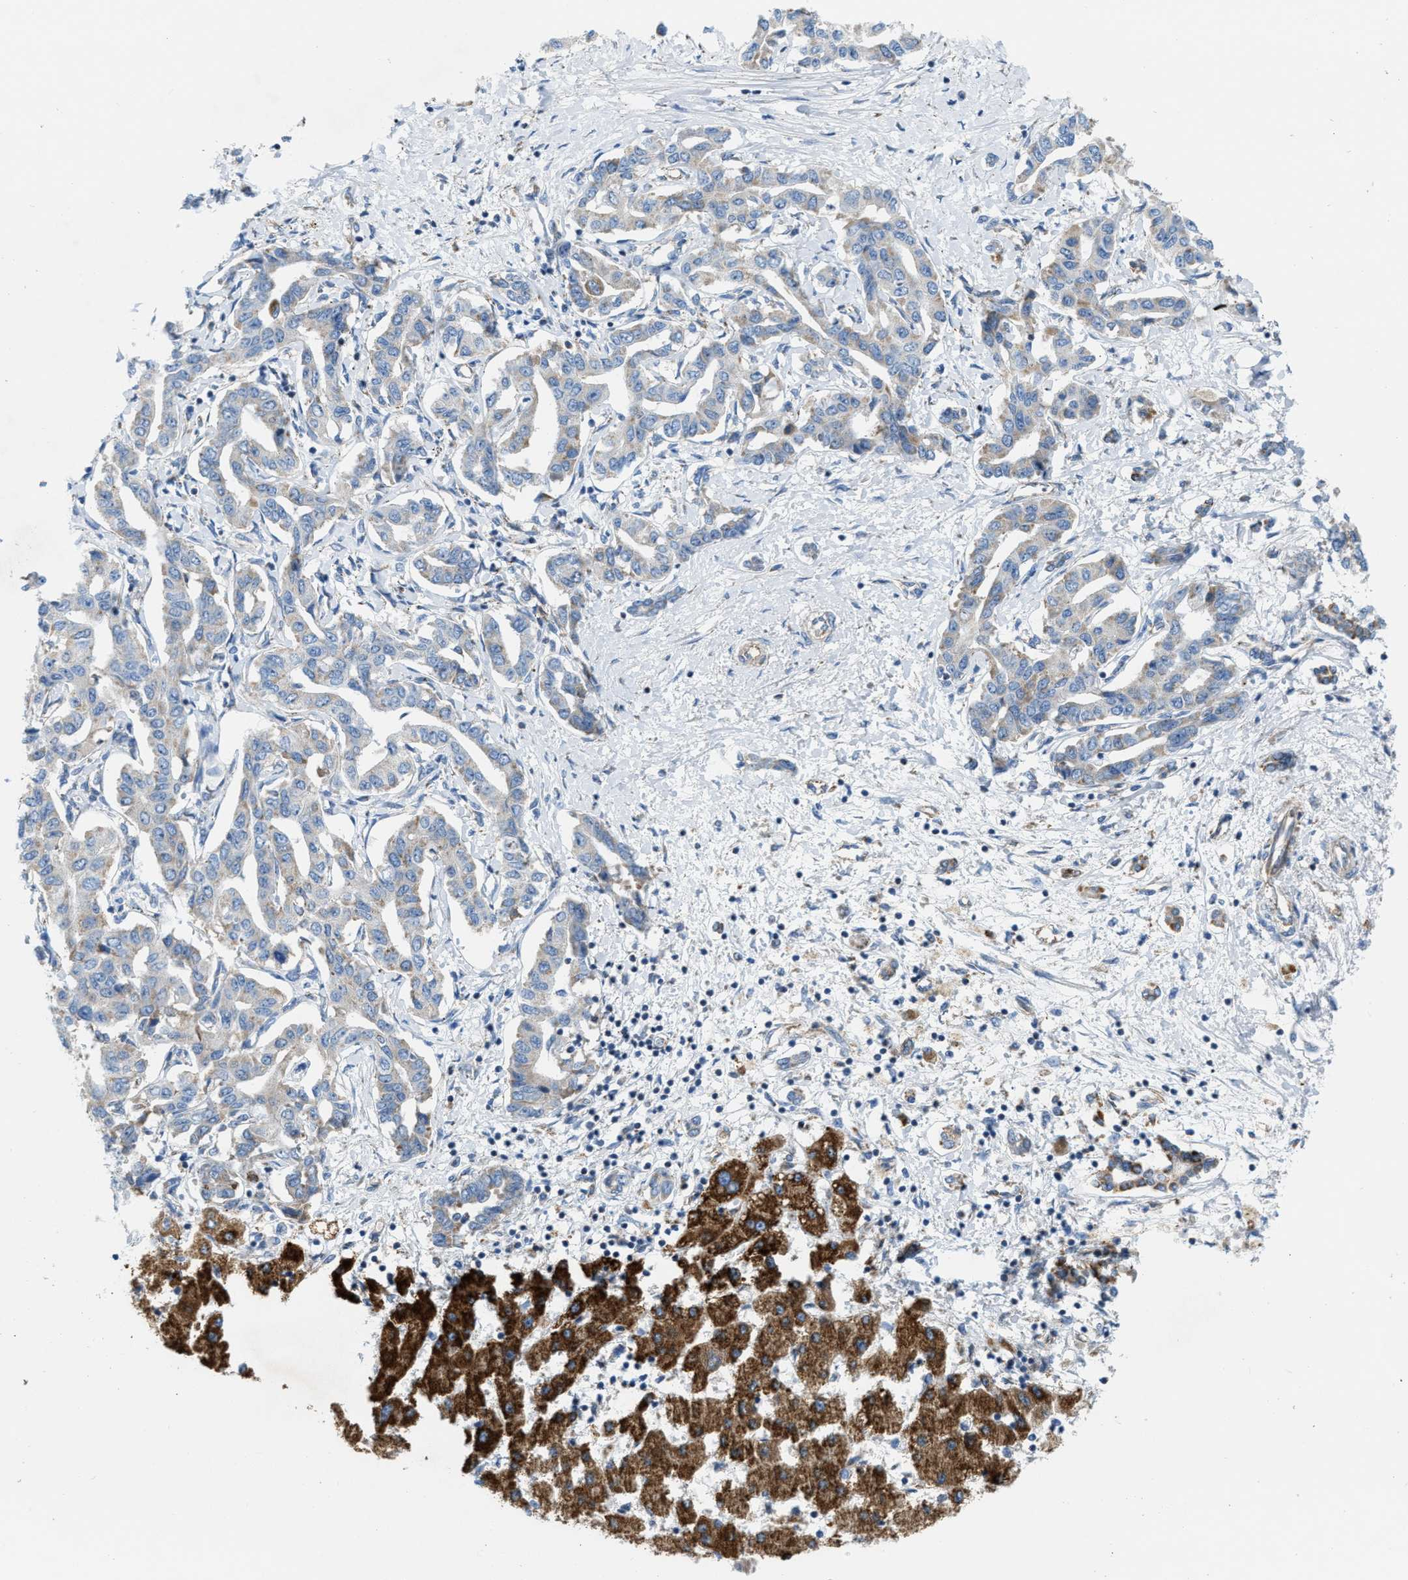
{"staining": {"intensity": "weak", "quantity": "25%-75%", "location": "cytoplasmic/membranous"}, "tissue": "liver cancer", "cell_type": "Tumor cells", "image_type": "cancer", "snomed": [{"axis": "morphology", "description": "Cholangiocarcinoma"}, {"axis": "topography", "description": "Liver"}], "caption": "Tumor cells demonstrate low levels of weak cytoplasmic/membranous staining in approximately 25%-75% of cells in human liver cancer. (DAB IHC, brown staining for protein, blue staining for nuclei).", "gene": "JADE1", "patient": {"sex": "male", "age": 59}}